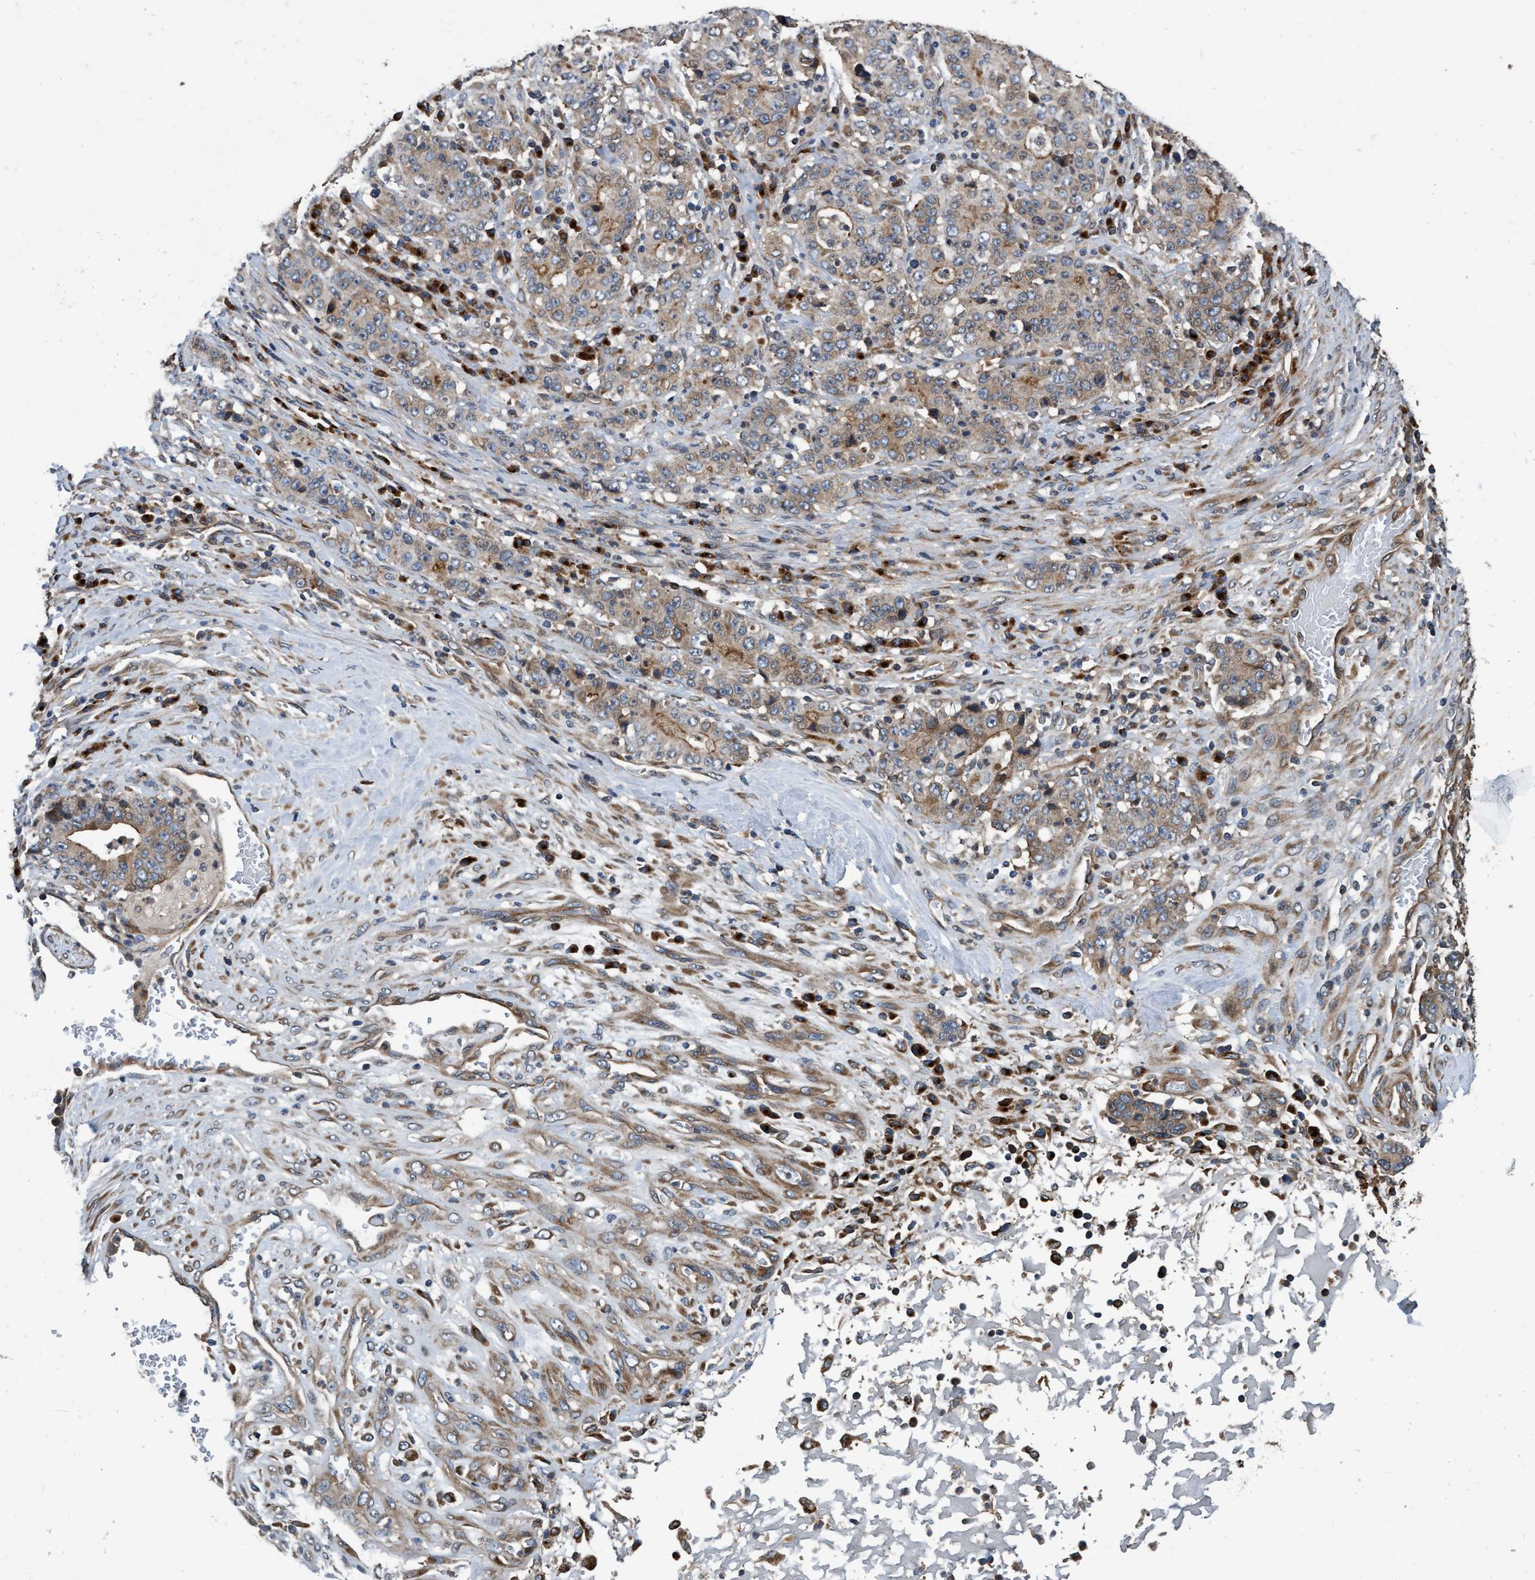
{"staining": {"intensity": "weak", "quantity": "25%-75%", "location": "cytoplasmic/membranous"}, "tissue": "stomach cancer", "cell_type": "Tumor cells", "image_type": "cancer", "snomed": [{"axis": "morphology", "description": "Normal tissue, NOS"}, {"axis": "morphology", "description": "Adenocarcinoma, NOS"}, {"axis": "topography", "description": "Stomach, upper"}, {"axis": "topography", "description": "Stomach"}], "caption": "Approximately 25%-75% of tumor cells in stomach cancer (adenocarcinoma) show weak cytoplasmic/membranous protein positivity as visualized by brown immunohistochemical staining.", "gene": "MACC1", "patient": {"sex": "male", "age": 59}}